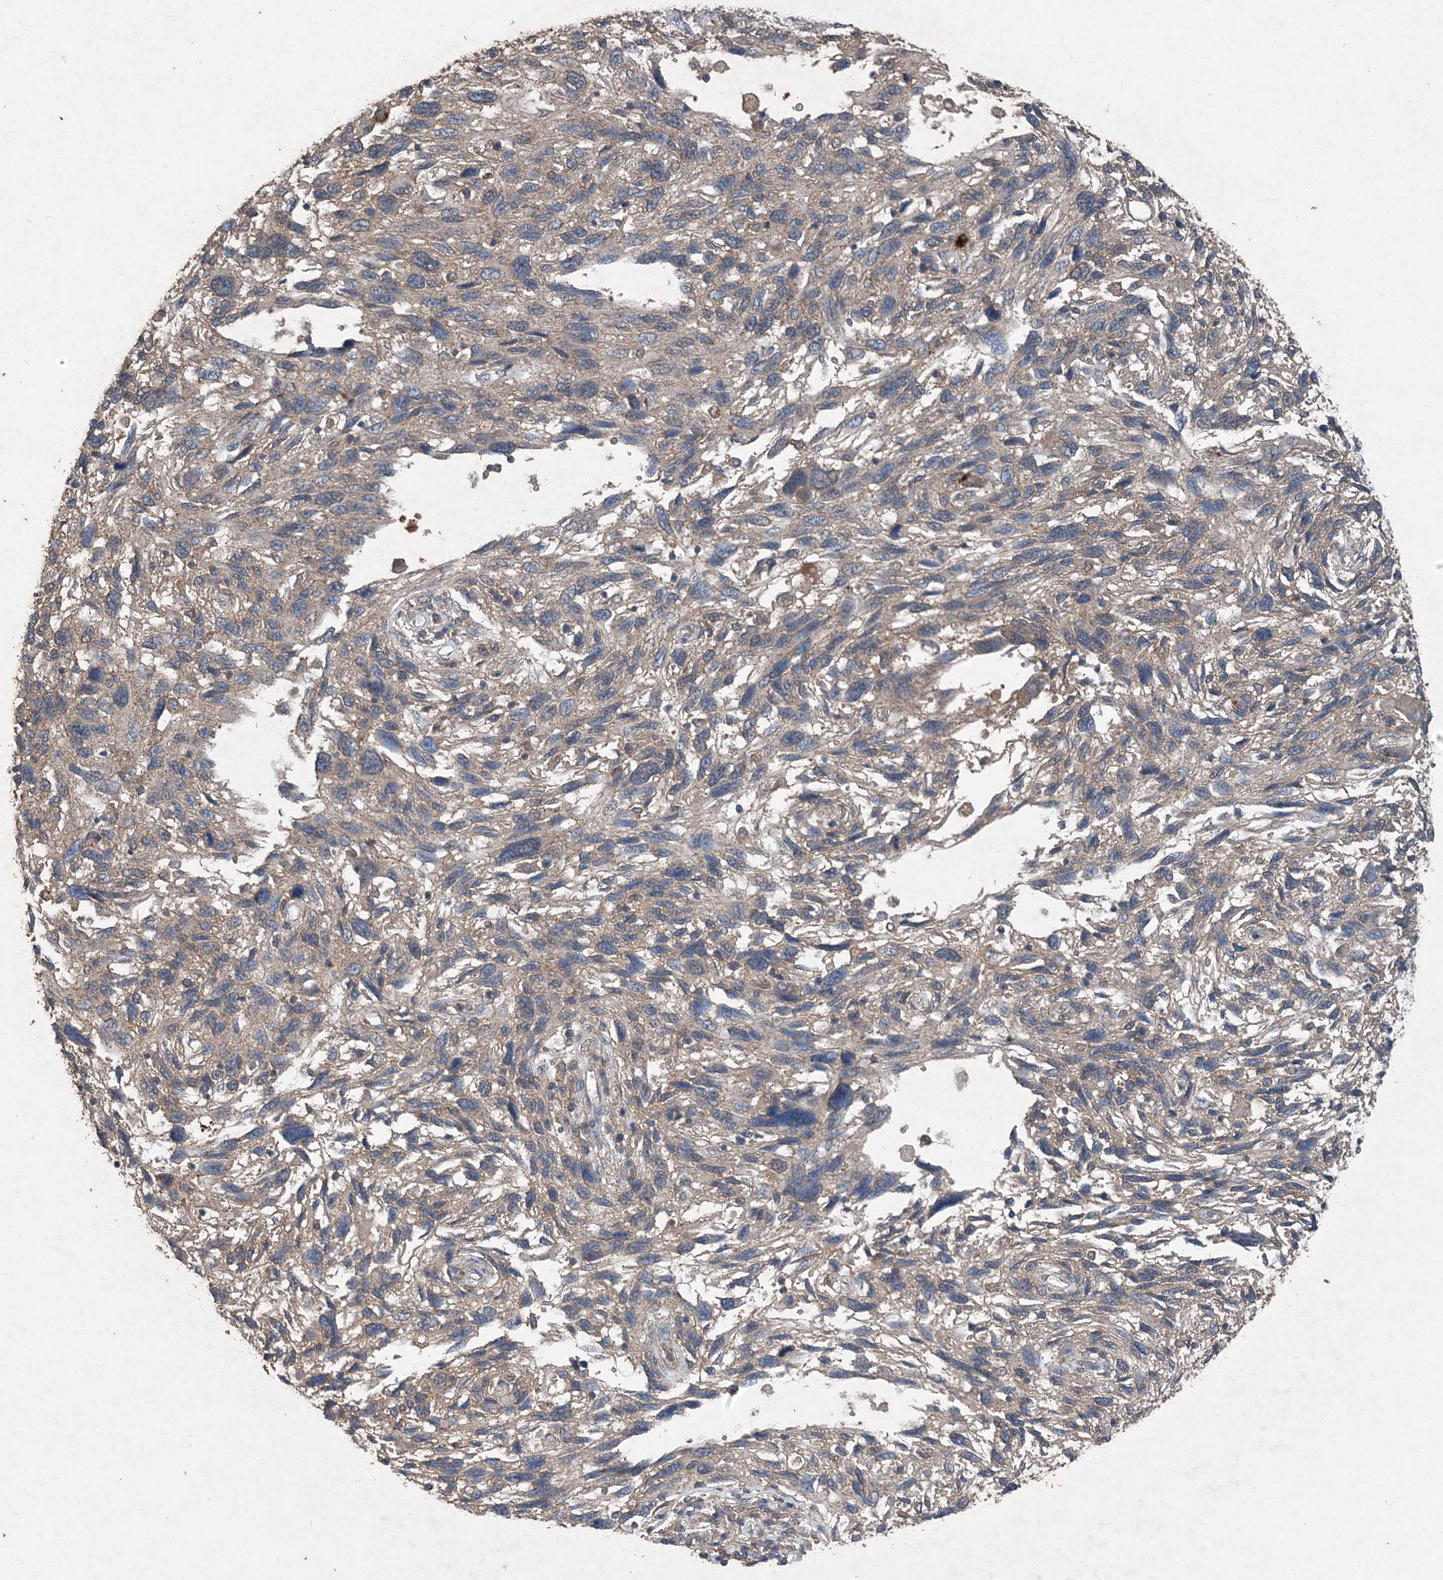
{"staining": {"intensity": "negative", "quantity": "none", "location": "none"}, "tissue": "melanoma", "cell_type": "Tumor cells", "image_type": "cancer", "snomed": [{"axis": "morphology", "description": "Malignant melanoma, NOS"}, {"axis": "topography", "description": "Skin"}], "caption": "A high-resolution histopathology image shows immunohistochemistry (IHC) staining of melanoma, which demonstrates no significant staining in tumor cells. (Brightfield microscopy of DAB IHC at high magnification).", "gene": "FCN3", "patient": {"sex": "male", "age": 53}}